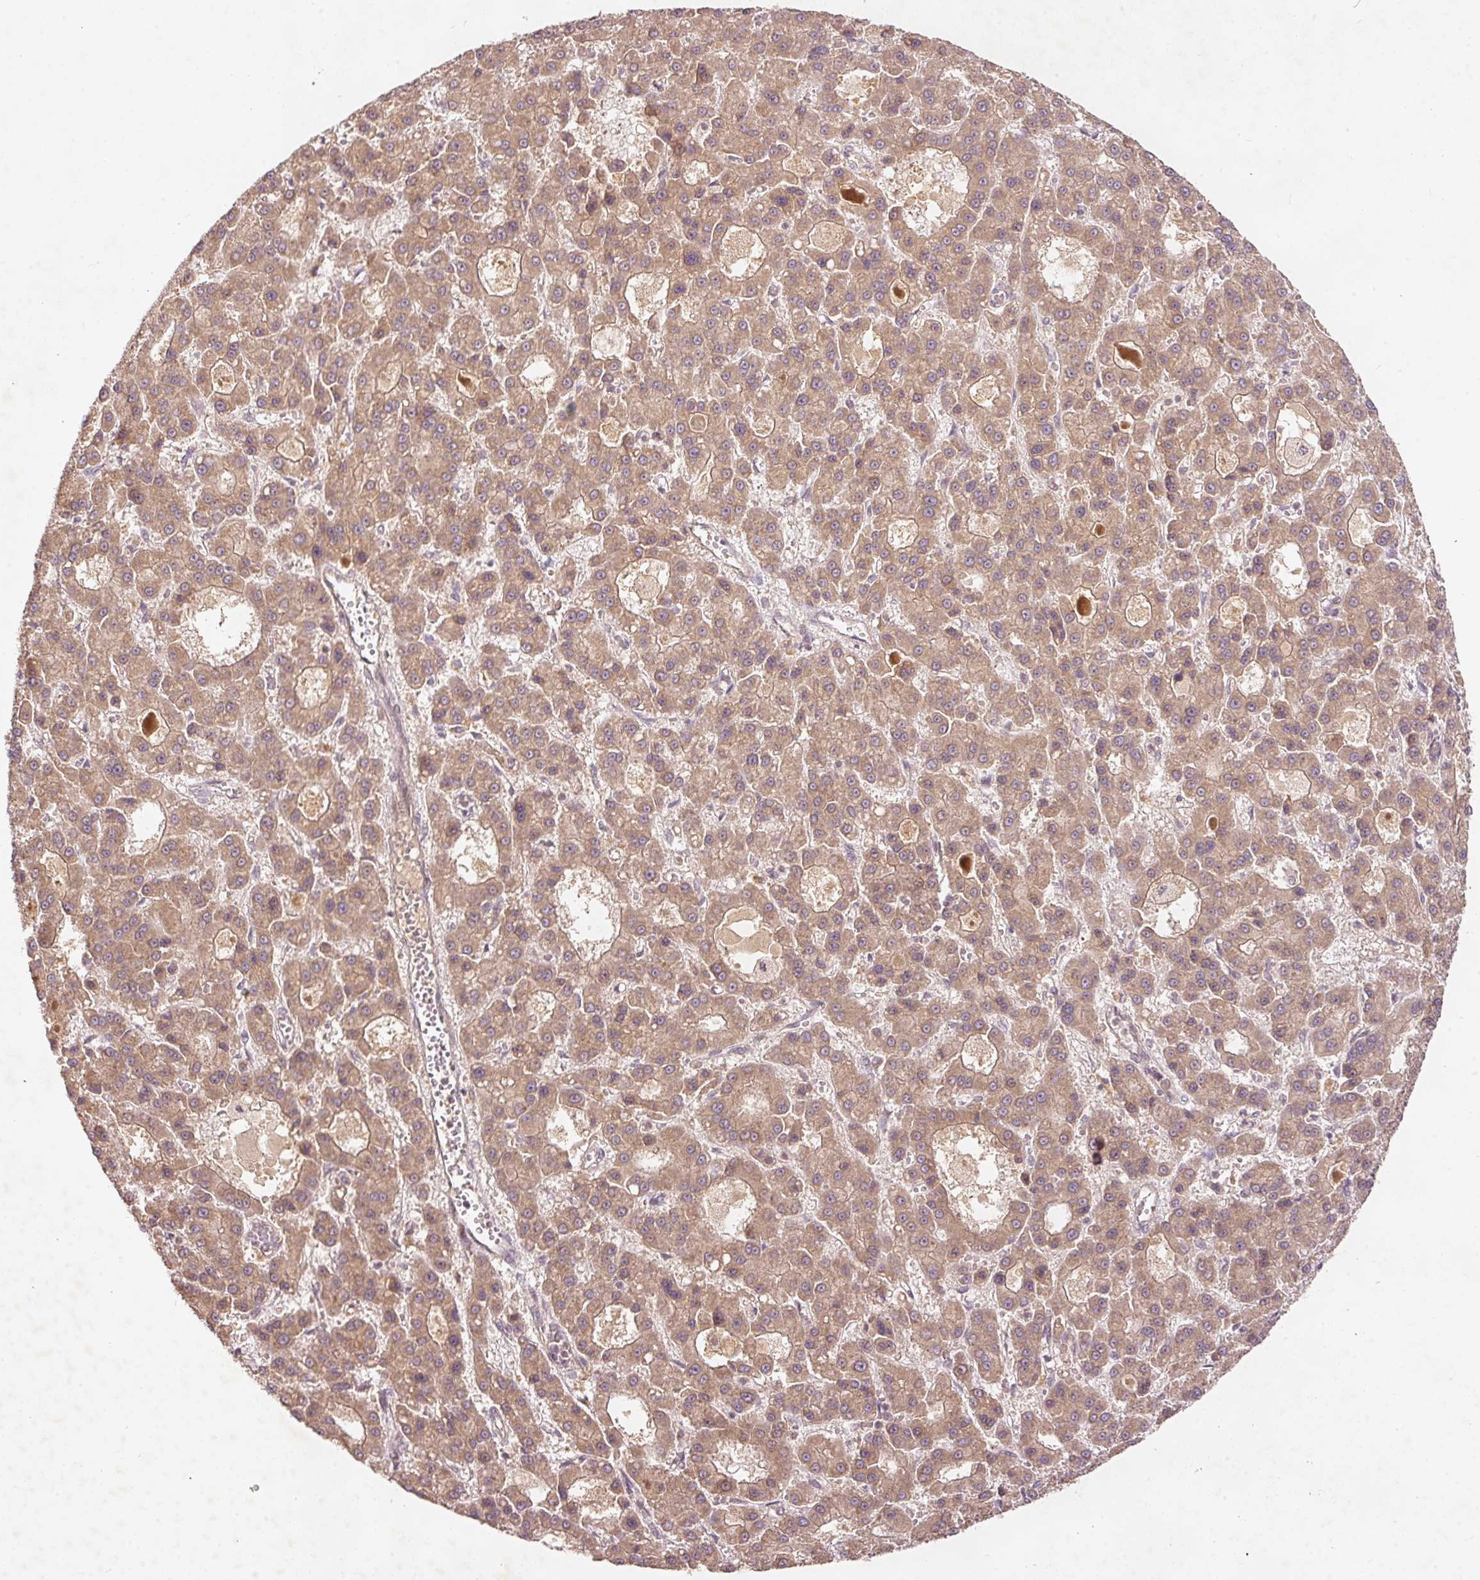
{"staining": {"intensity": "moderate", "quantity": ">75%", "location": "cytoplasmic/membranous"}, "tissue": "liver cancer", "cell_type": "Tumor cells", "image_type": "cancer", "snomed": [{"axis": "morphology", "description": "Carcinoma, Hepatocellular, NOS"}, {"axis": "topography", "description": "Liver"}], "caption": "Protein staining of liver cancer tissue shows moderate cytoplasmic/membranous expression in approximately >75% of tumor cells.", "gene": "PCDHB1", "patient": {"sex": "male", "age": 70}}